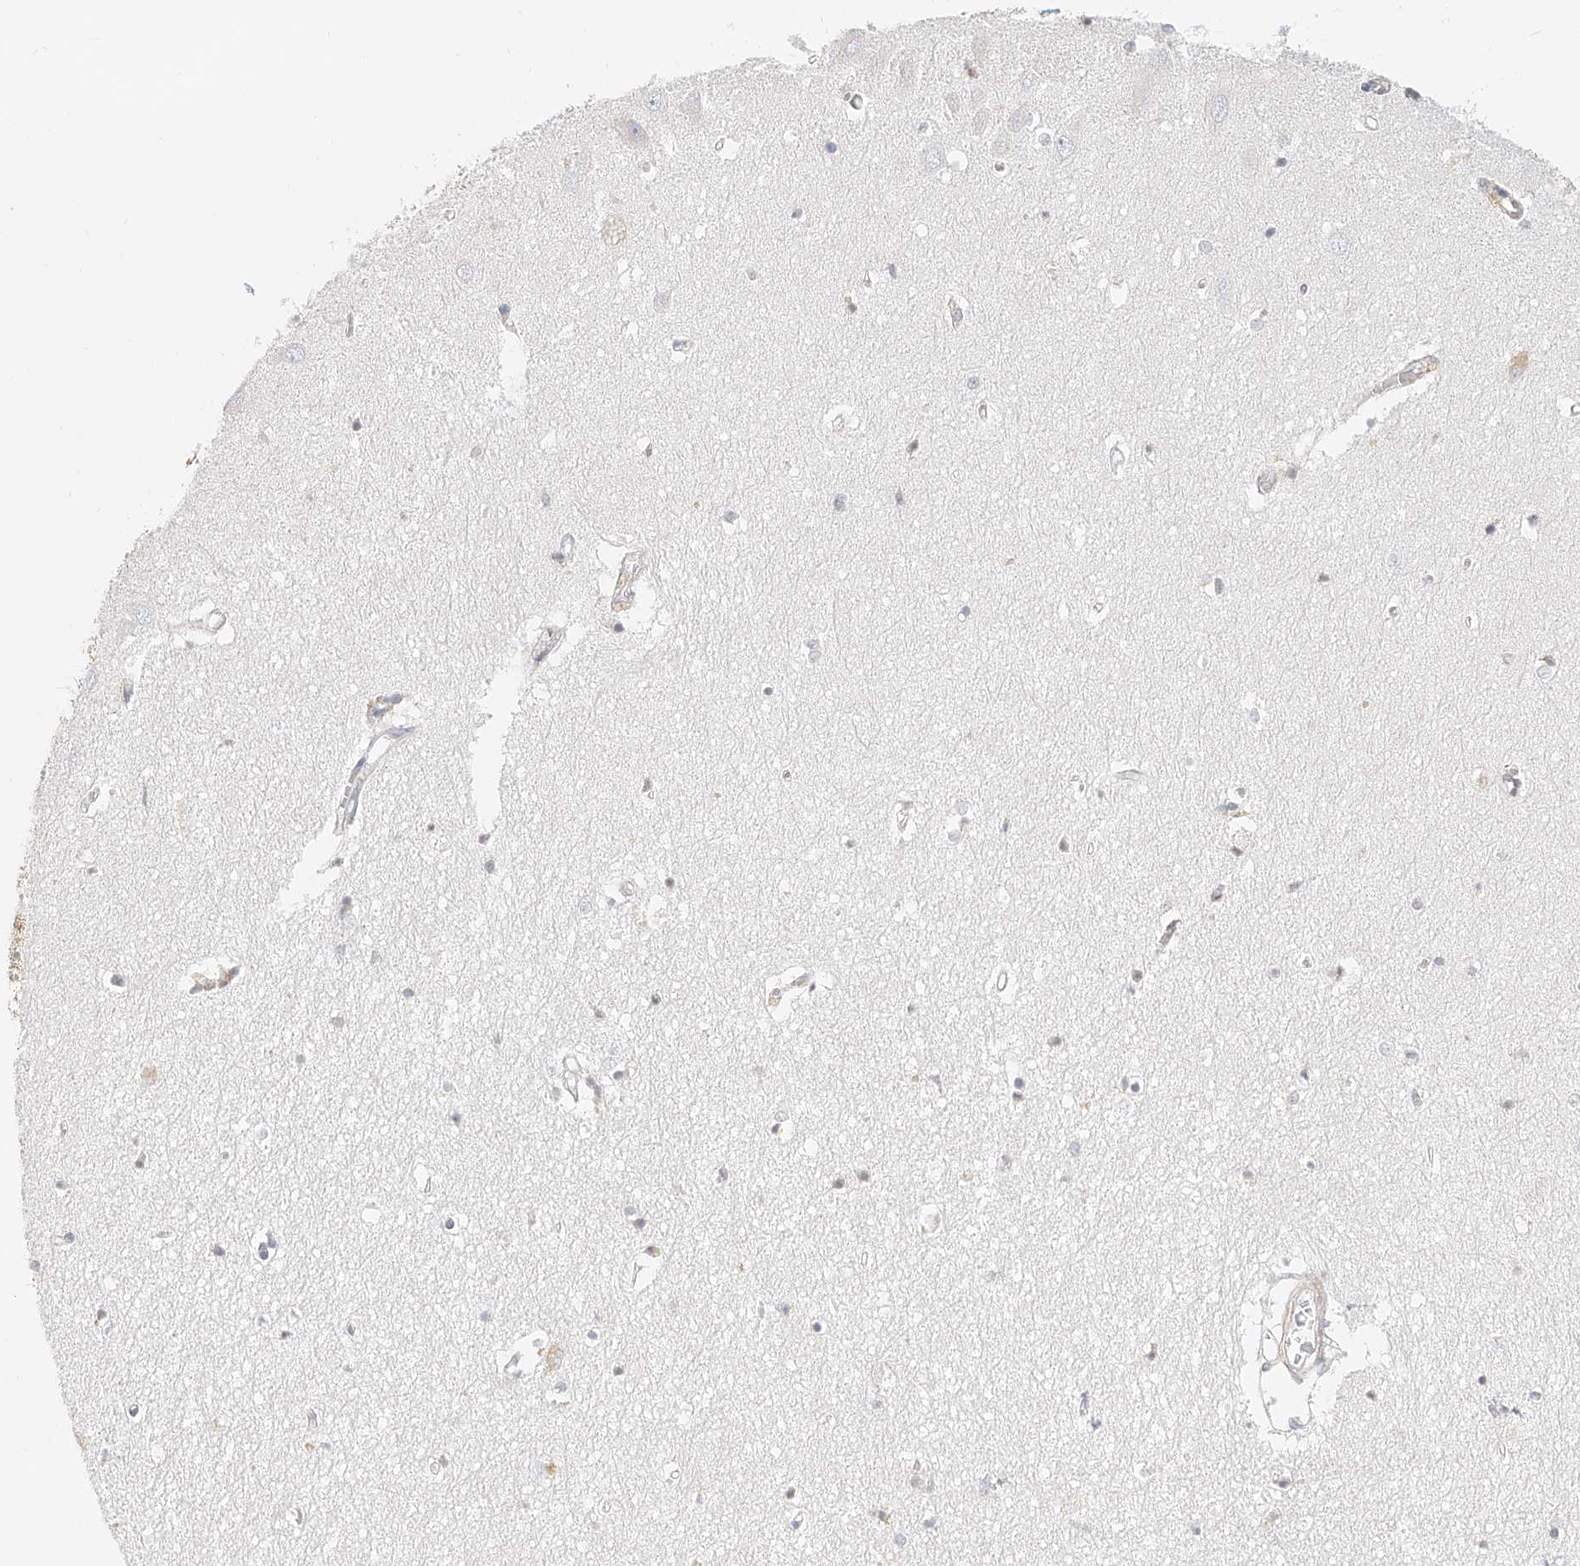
{"staining": {"intensity": "negative", "quantity": "none", "location": "none"}, "tissue": "hippocampus", "cell_type": "Glial cells", "image_type": "normal", "snomed": [{"axis": "morphology", "description": "Normal tissue, NOS"}, {"axis": "topography", "description": "Hippocampus"}], "caption": "Micrograph shows no significant protein positivity in glial cells of unremarkable hippocampus. Brightfield microscopy of IHC stained with DAB (brown) and hematoxylin (blue), captured at high magnification.", "gene": "CXorf58", "patient": {"sex": "female", "age": 64}}